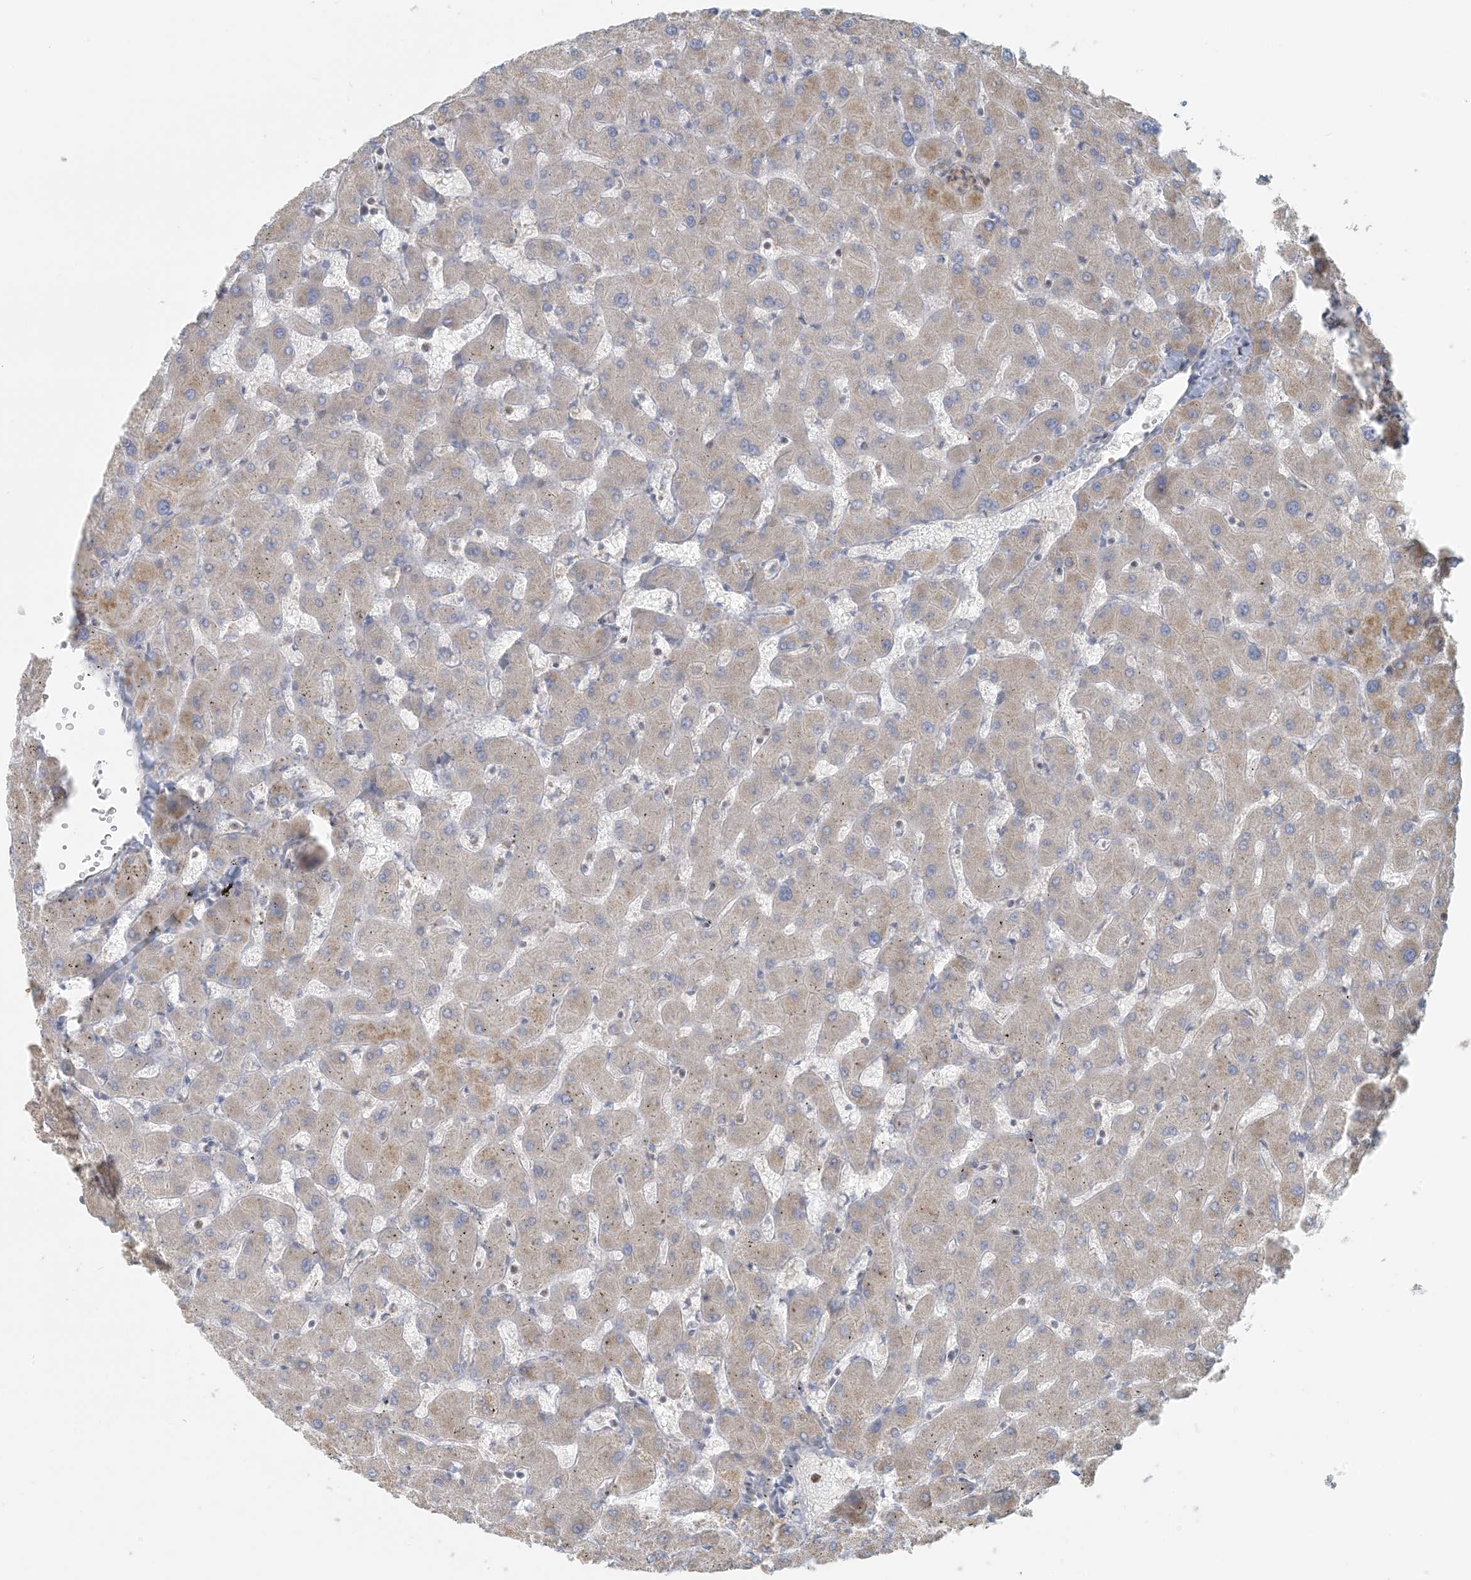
{"staining": {"intensity": "negative", "quantity": "none", "location": "none"}, "tissue": "liver", "cell_type": "Cholangiocytes", "image_type": "normal", "snomed": [{"axis": "morphology", "description": "Normal tissue, NOS"}, {"axis": "topography", "description": "Liver"}], "caption": "DAB (3,3'-diaminobenzidine) immunohistochemical staining of benign human liver exhibits no significant staining in cholangiocytes.", "gene": "HACL1", "patient": {"sex": "female", "age": 63}}